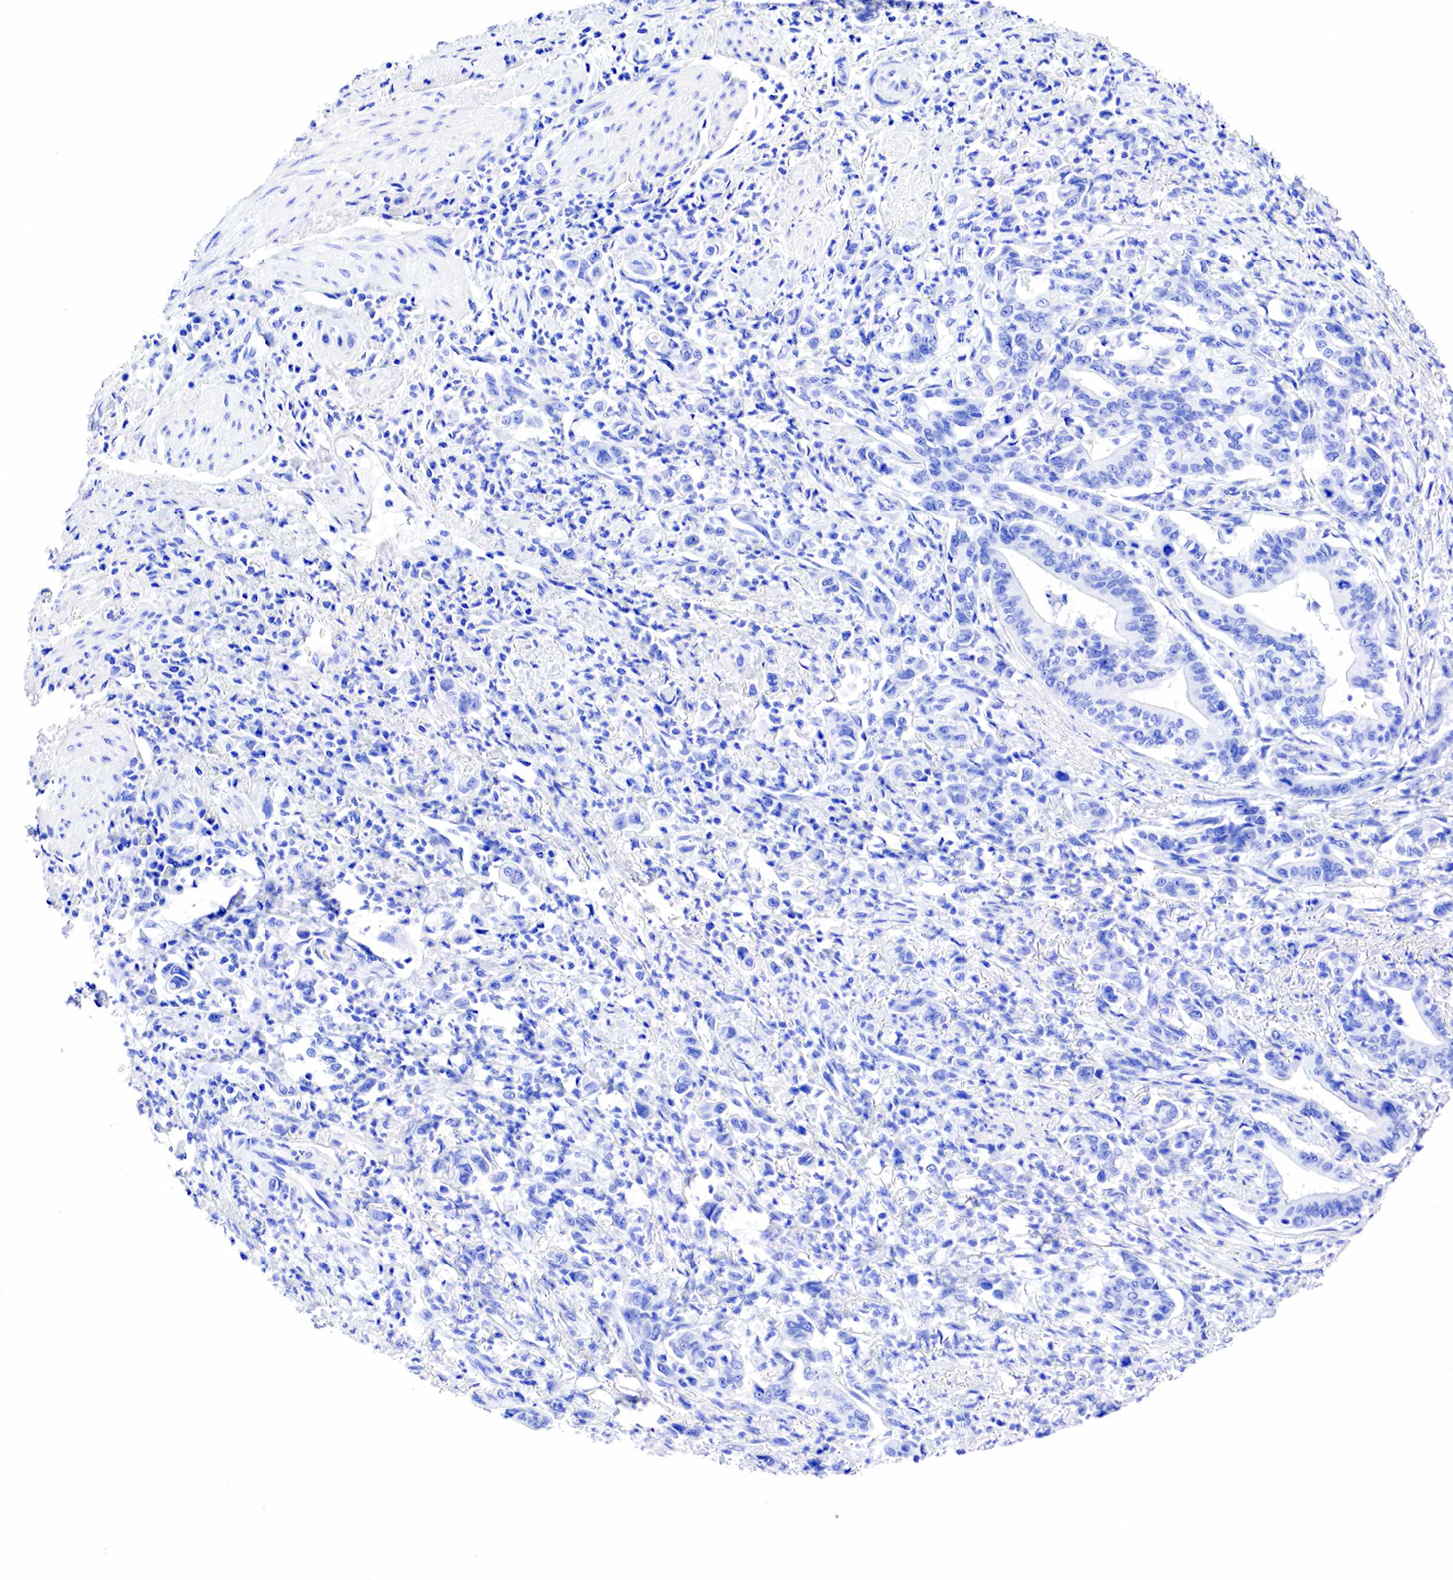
{"staining": {"intensity": "negative", "quantity": "none", "location": "none"}, "tissue": "stomach cancer", "cell_type": "Tumor cells", "image_type": "cancer", "snomed": [{"axis": "morphology", "description": "Adenocarcinoma, NOS"}, {"axis": "topography", "description": "Stomach"}], "caption": "DAB immunohistochemical staining of human stomach adenocarcinoma reveals no significant staining in tumor cells.", "gene": "KLK3", "patient": {"sex": "female", "age": 76}}